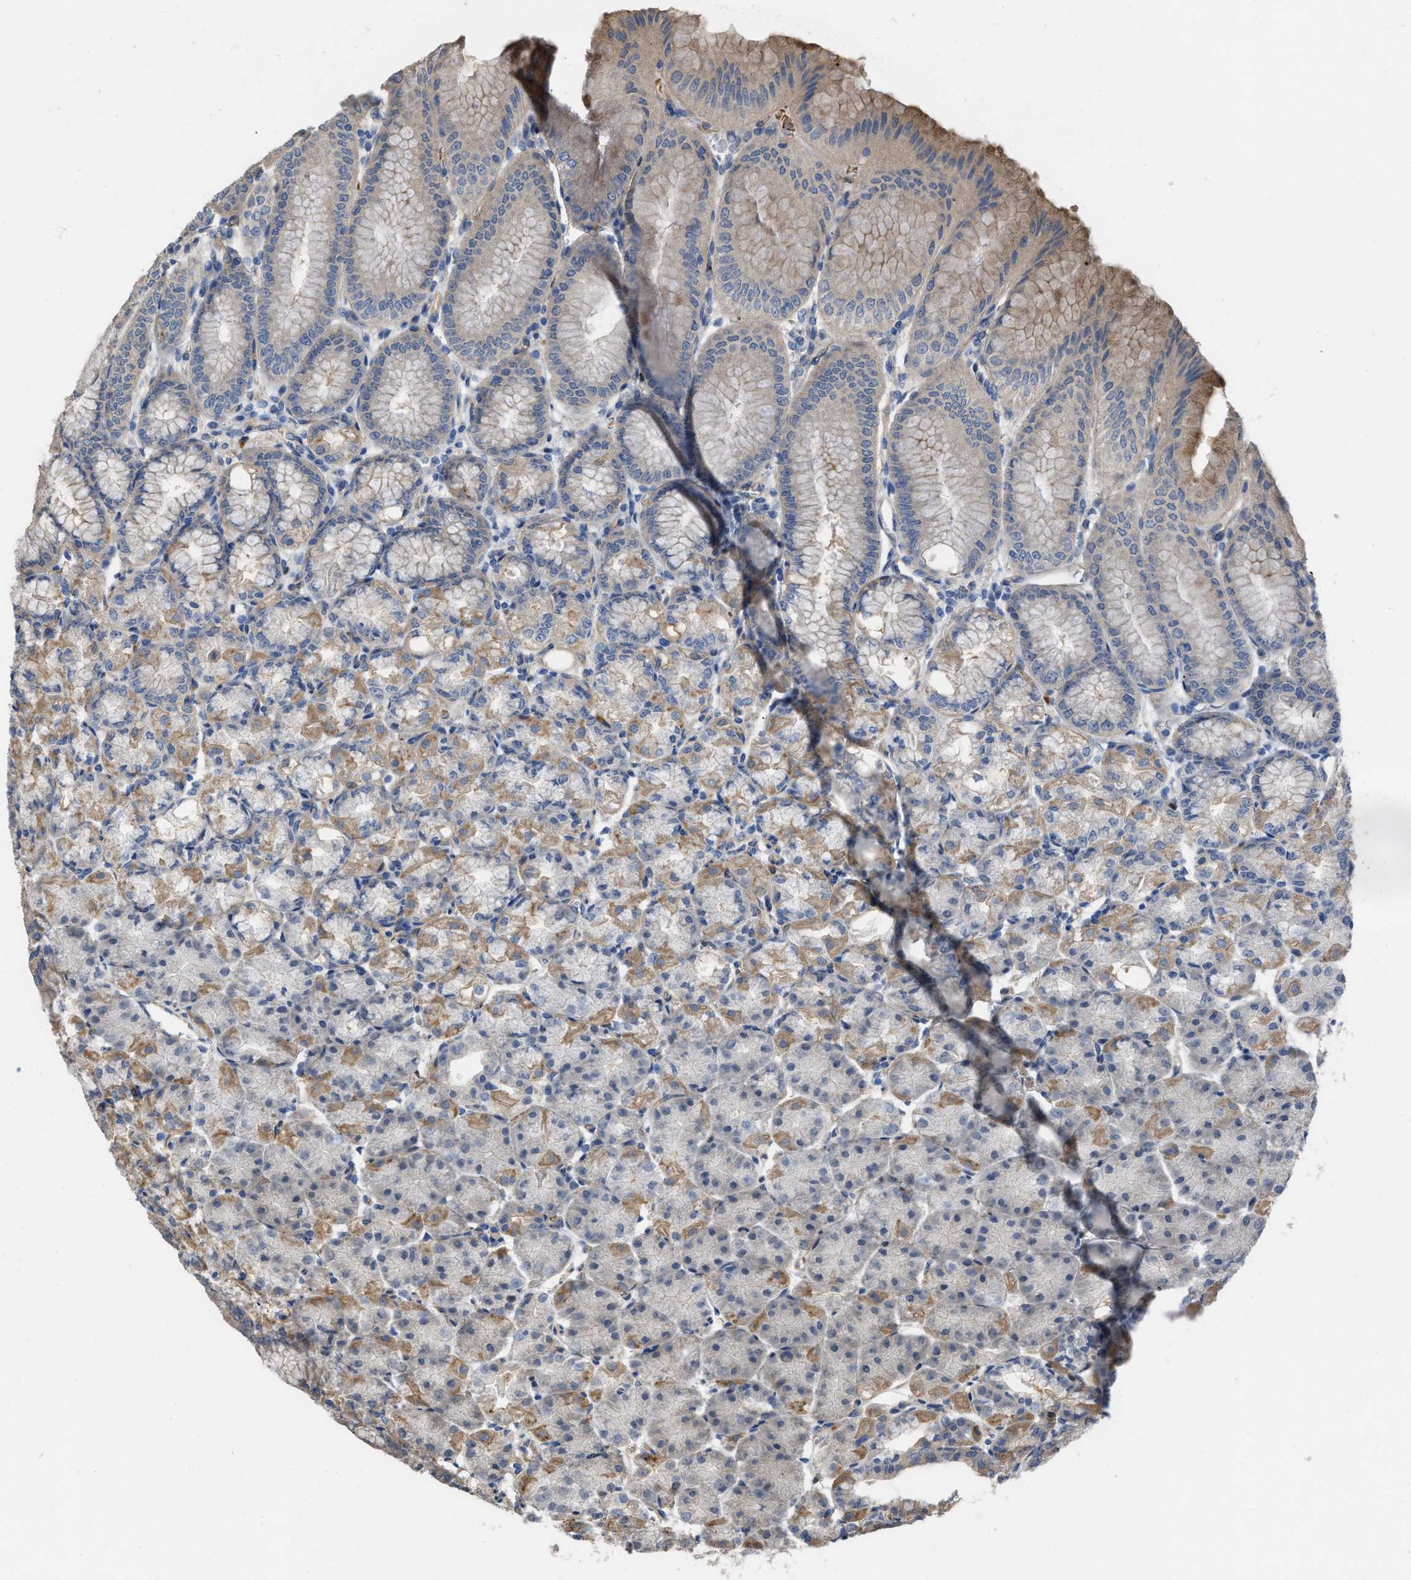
{"staining": {"intensity": "moderate", "quantity": "25%-75%", "location": "cytoplasmic/membranous"}, "tissue": "stomach", "cell_type": "Glandular cells", "image_type": "normal", "snomed": [{"axis": "morphology", "description": "Normal tissue, NOS"}, {"axis": "topography", "description": "Stomach, lower"}], "caption": "A histopathology image showing moderate cytoplasmic/membranous positivity in about 25%-75% of glandular cells in benign stomach, as visualized by brown immunohistochemical staining.", "gene": "SLC4A11", "patient": {"sex": "male", "age": 71}}